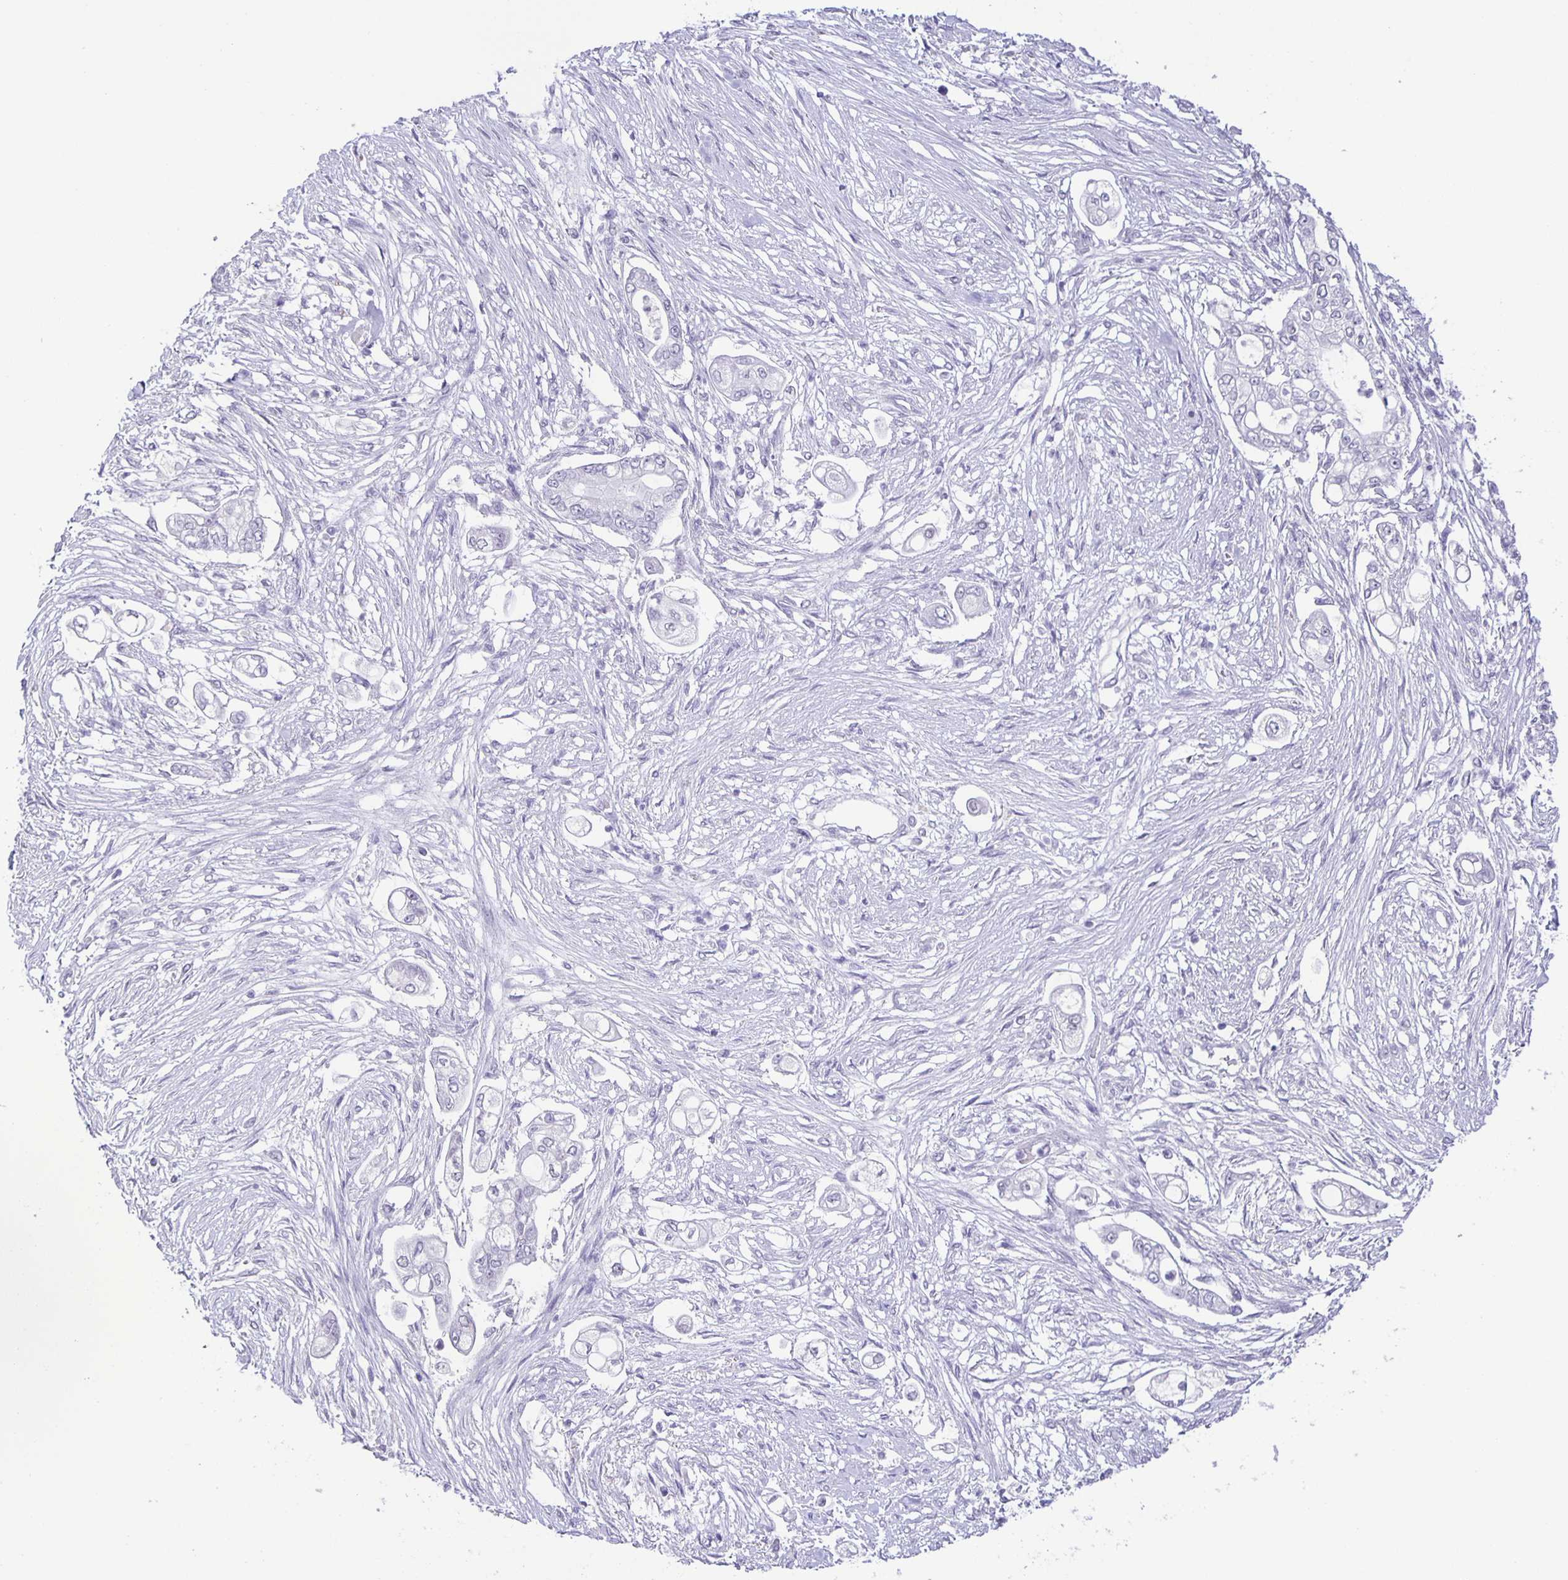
{"staining": {"intensity": "negative", "quantity": "none", "location": "none"}, "tissue": "pancreatic cancer", "cell_type": "Tumor cells", "image_type": "cancer", "snomed": [{"axis": "morphology", "description": "Adenocarcinoma, NOS"}, {"axis": "topography", "description": "Pancreas"}], "caption": "The immunohistochemistry photomicrograph has no significant expression in tumor cells of adenocarcinoma (pancreatic) tissue.", "gene": "PHRF1", "patient": {"sex": "female", "age": 69}}